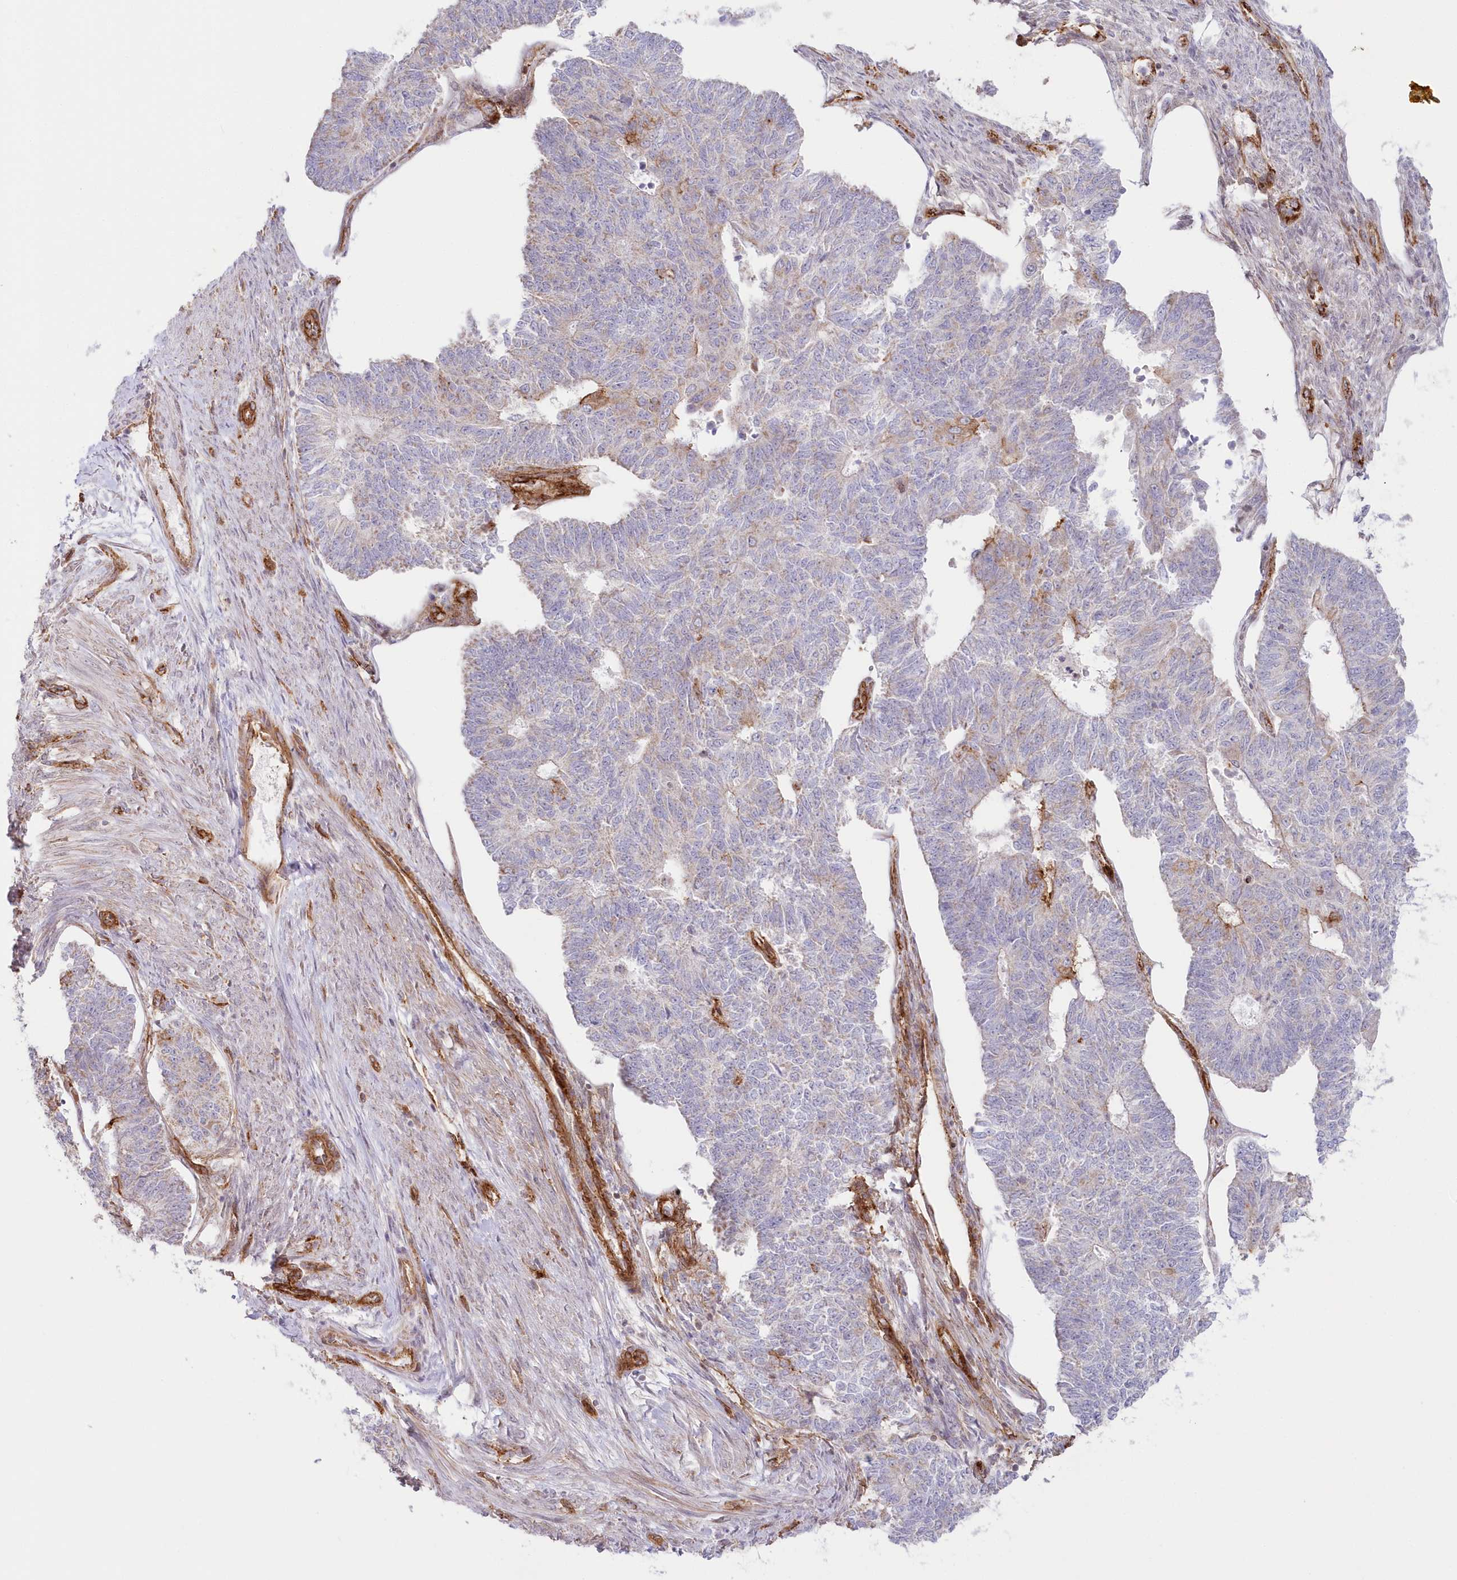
{"staining": {"intensity": "negative", "quantity": "none", "location": "none"}, "tissue": "endometrial cancer", "cell_type": "Tumor cells", "image_type": "cancer", "snomed": [{"axis": "morphology", "description": "Adenocarcinoma, NOS"}, {"axis": "topography", "description": "Endometrium"}], "caption": "The micrograph reveals no significant positivity in tumor cells of endometrial adenocarcinoma. (DAB (3,3'-diaminobenzidine) immunohistochemistry (IHC) with hematoxylin counter stain).", "gene": "AFAP1L2", "patient": {"sex": "female", "age": 32}}